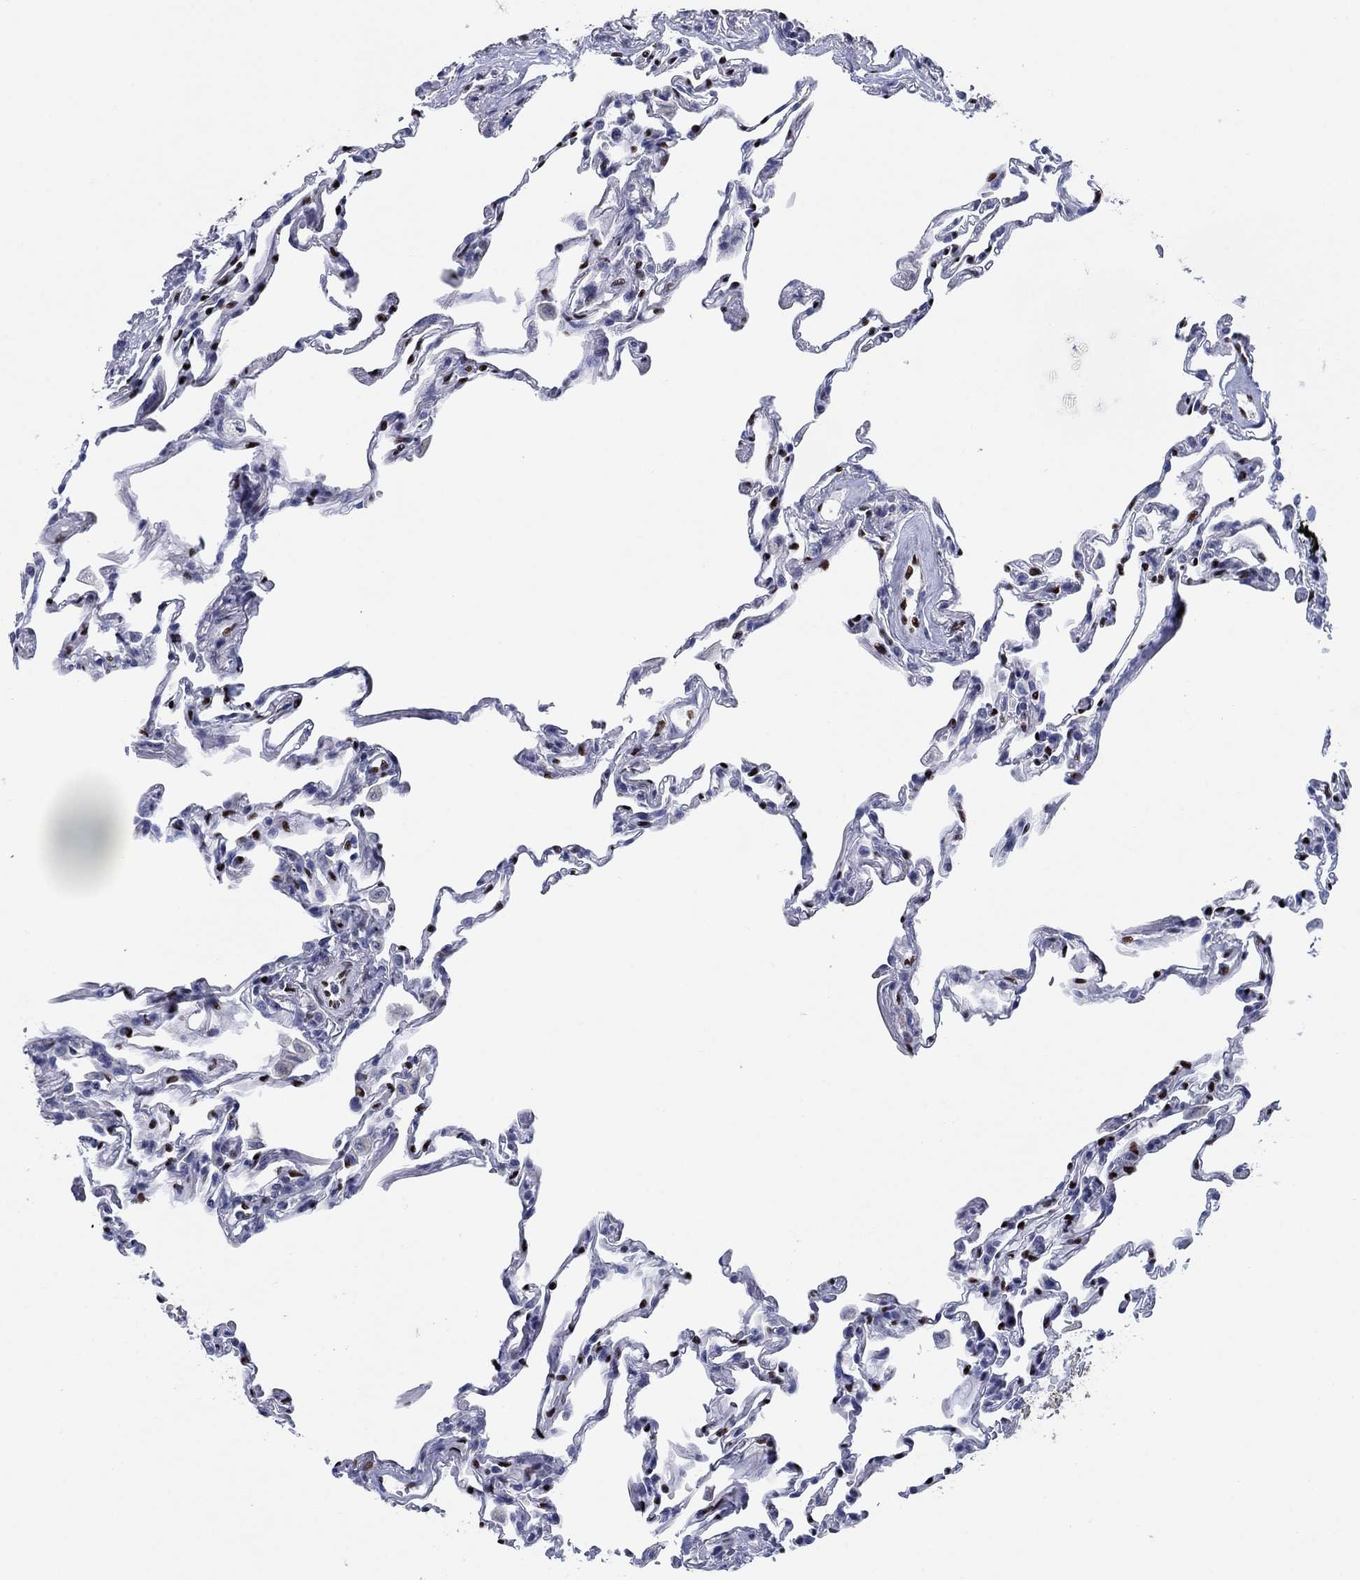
{"staining": {"intensity": "negative", "quantity": "none", "location": "none"}, "tissue": "lung", "cell_type": "Alveolar cells", "image_type": "normal", "snomed": [{"axis": "morphology", "description": "Normal tissue, NOS"}, {"axis": "topography", "description": "Lung"}], "caption": "The immunohistochemistry photomicrograph has no significant positivity in alveolar cells of lung. The staining was performed using DAB (3,3'-diaminobenzidine) to visualize the protein expression in brown, while the nuclei were stained in blue with hematoxylin (Magnification: 20x).", "gene": "ZEB1", "patient": {"sex": "female", "age": 57}}